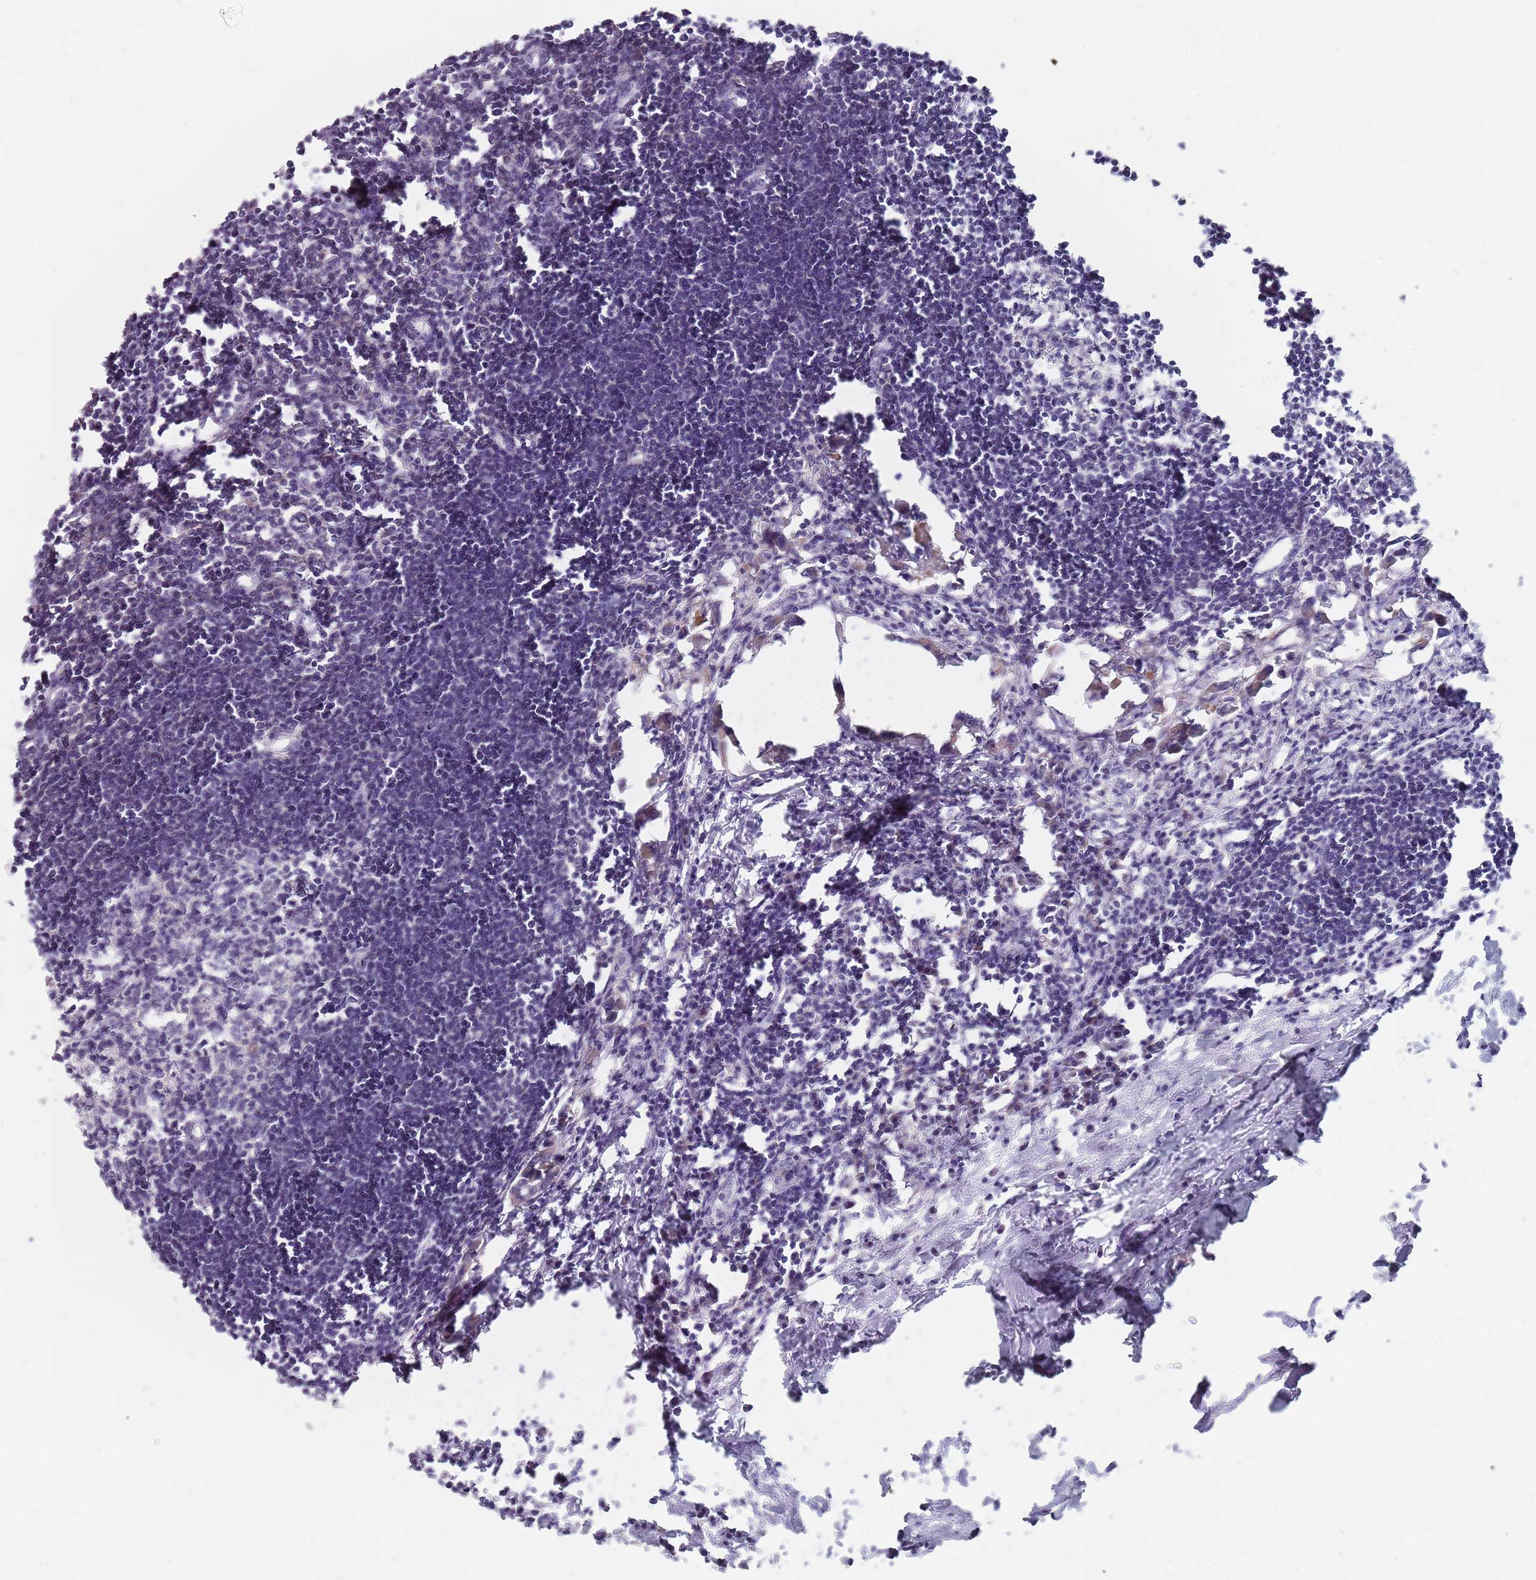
{"staining": {"intensity": "negative", "quantity": "none", "location": "none"}, "tissue": "lymph node", "cell_type": "Germinal center cells", "image_type": "normal", "snomed": [{"axis": "morphology", "description": "Normal tissue, NOS"}, {"axis": "morphology", "description": "Malignant melanoma, Metastatic site"}, {"axis": "topography", "description": "Lymph node"}], "caption": "Histopathology image shows no protein expression in germinal center cells of normal lymph node. Brightfield microscopy of IHC stained with DAB (brown) and hematoxylin (blue), captured at high magnification.", "gene": "CMTR2", "patient": {"sex": "male", "age": 41}}